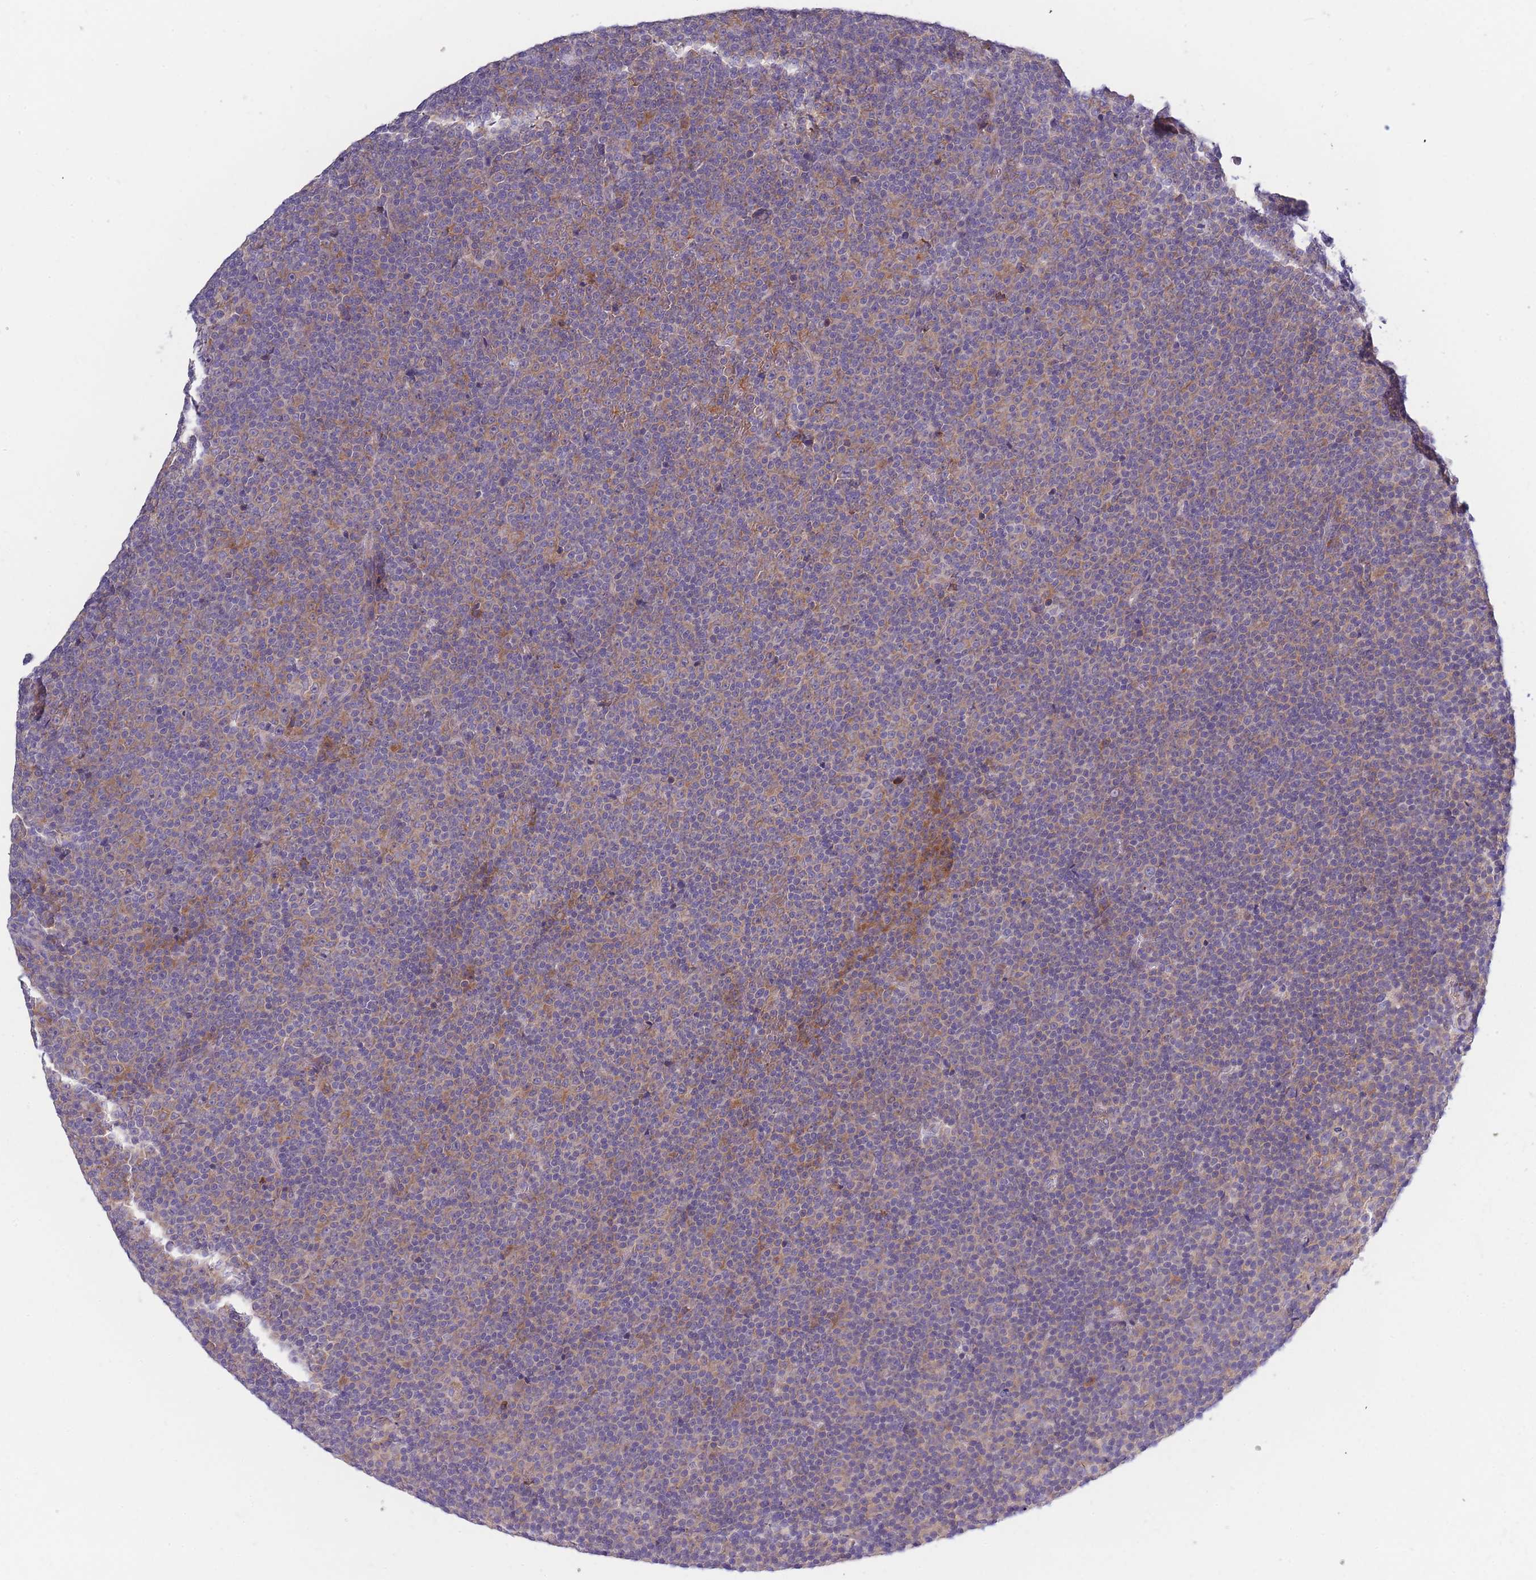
{"staining": {"intensity": "weak", "quantity": "<25%", "location": "cytoplasmic/membranous"}, "tissue": "lymphoma", "cell_type": "Tumor cells", "image_type": "cancer", "snomed": [{"axis": "morphology", "description": "Malignant lymphoma, non-Hodgkin's type, Low grade"}, {"axis": "topography", "description": "Lymph node"}], "caption": "High magnification brightfield microscopy of lymphoma stained with DAB (3,3'-diaminobenzidine) (brown) and counterstained with hematoxylin (blue): tumor cells show no significant positivity.", "gene": "NDUFAF6", "patient": {"sex": "female", "age": 67}}